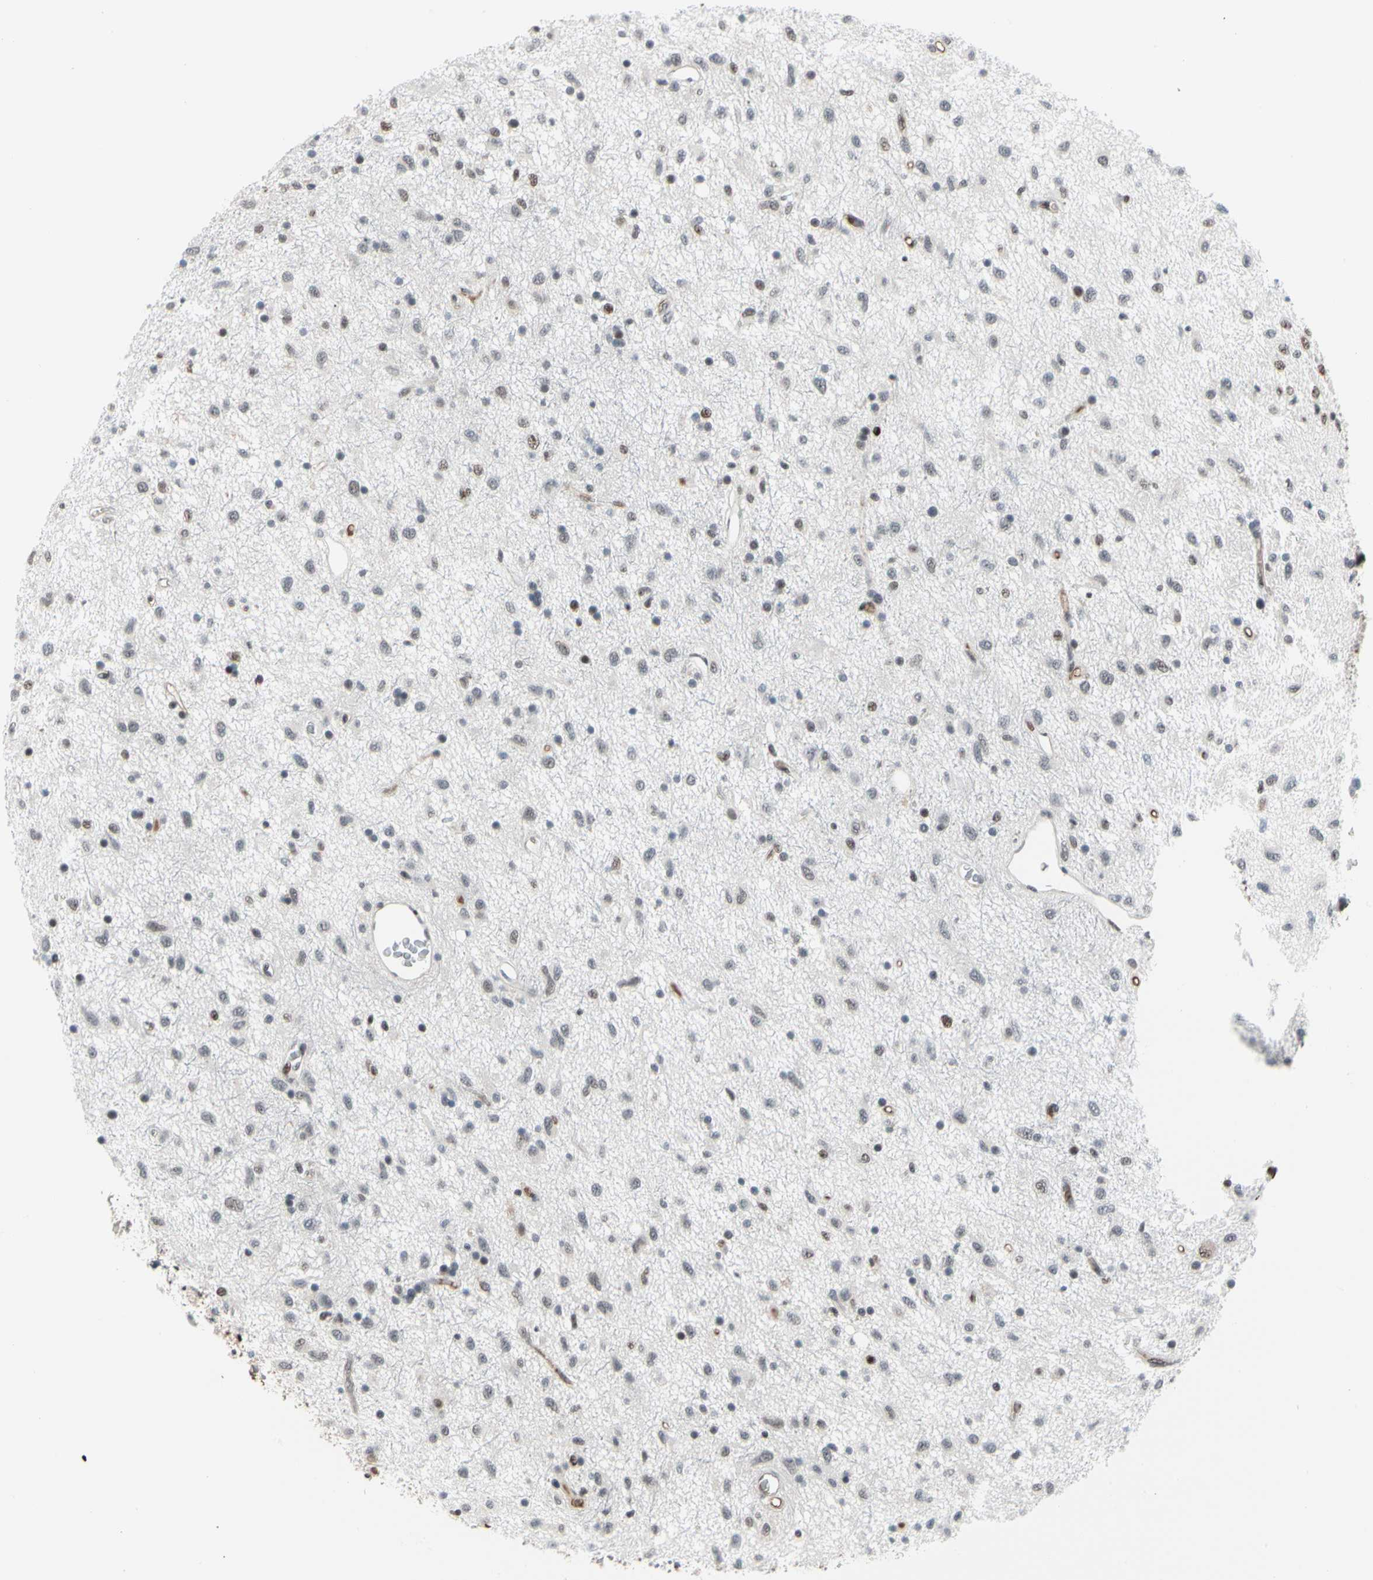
{"staining": {"intensity": "moderate", "quantity": "<25%", "location": "nuclear"}, "tissue": "glioma", "cell_type": "Tumor cells", "image_type": "cancer", "snomed": [{"axis": "morphology", "description": "Glioma, malignant, Low grade"}, {"axis": "topography", "description": "Brain"}], "caption": "High-power microscopy captured an immunohistochemistry micrograph of malignant glioma (low-grade), revealing moderate nuclear staining in about <25% of tumor cells.", "gene": "FOXO3", "patient": {"sex": "male", "age": 77}}